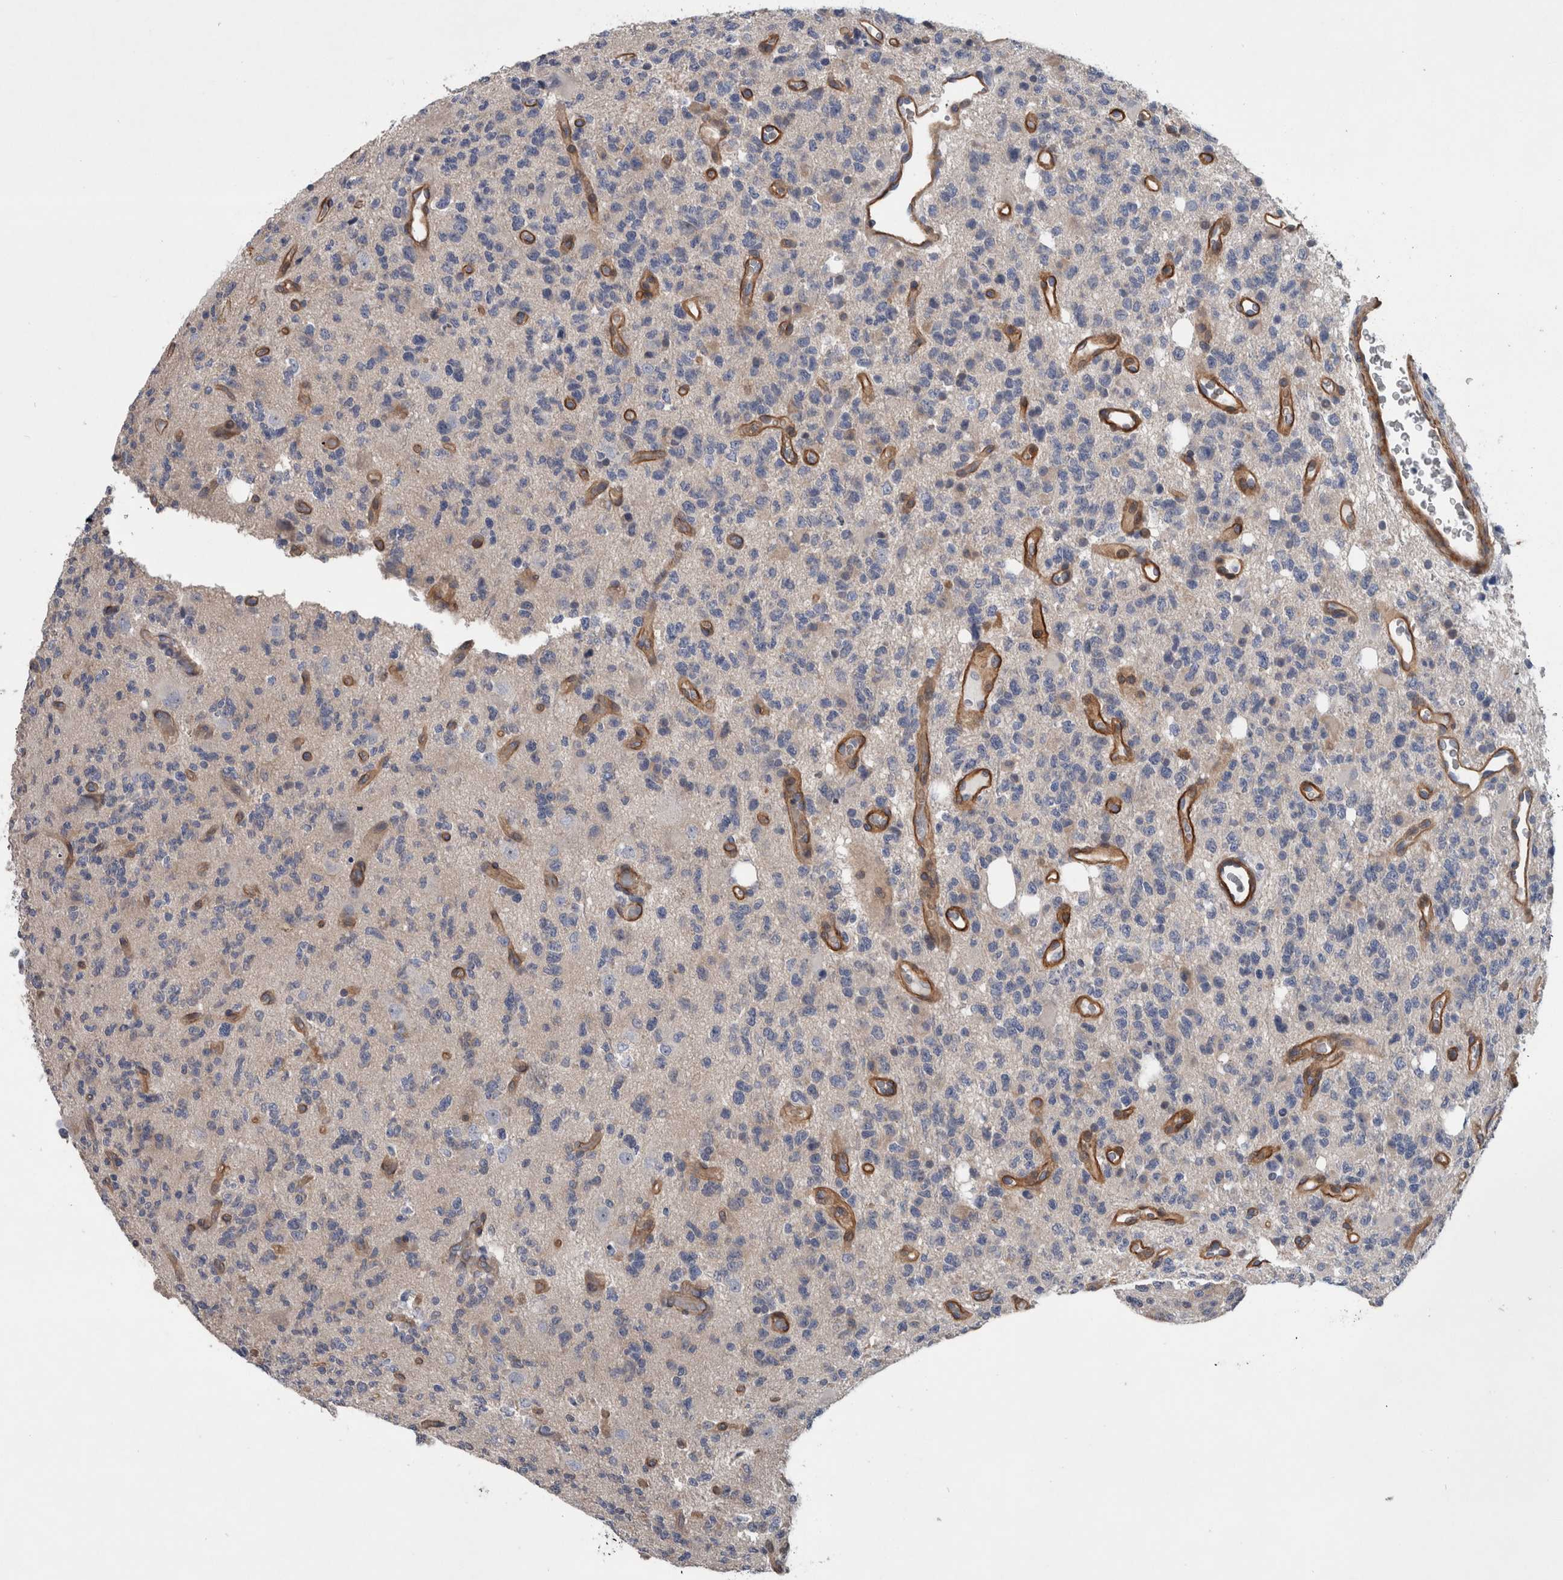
{"staining": {"intensity": "negative", "quantity": "none", "location": "none"}, "tissue": "glioma", "cell_type": "Tumor cells", "image_type": "cancer", "snomed": [{"axis": "morphology", "description": "Glioma, malignant, High grade"}, {"axis": "topography", "description": "Brain"}], "caption": "Tumor cells show no significant expression in glioma.", "gene": "BCAM", "patient": {"sex": "female", "age": 62}}